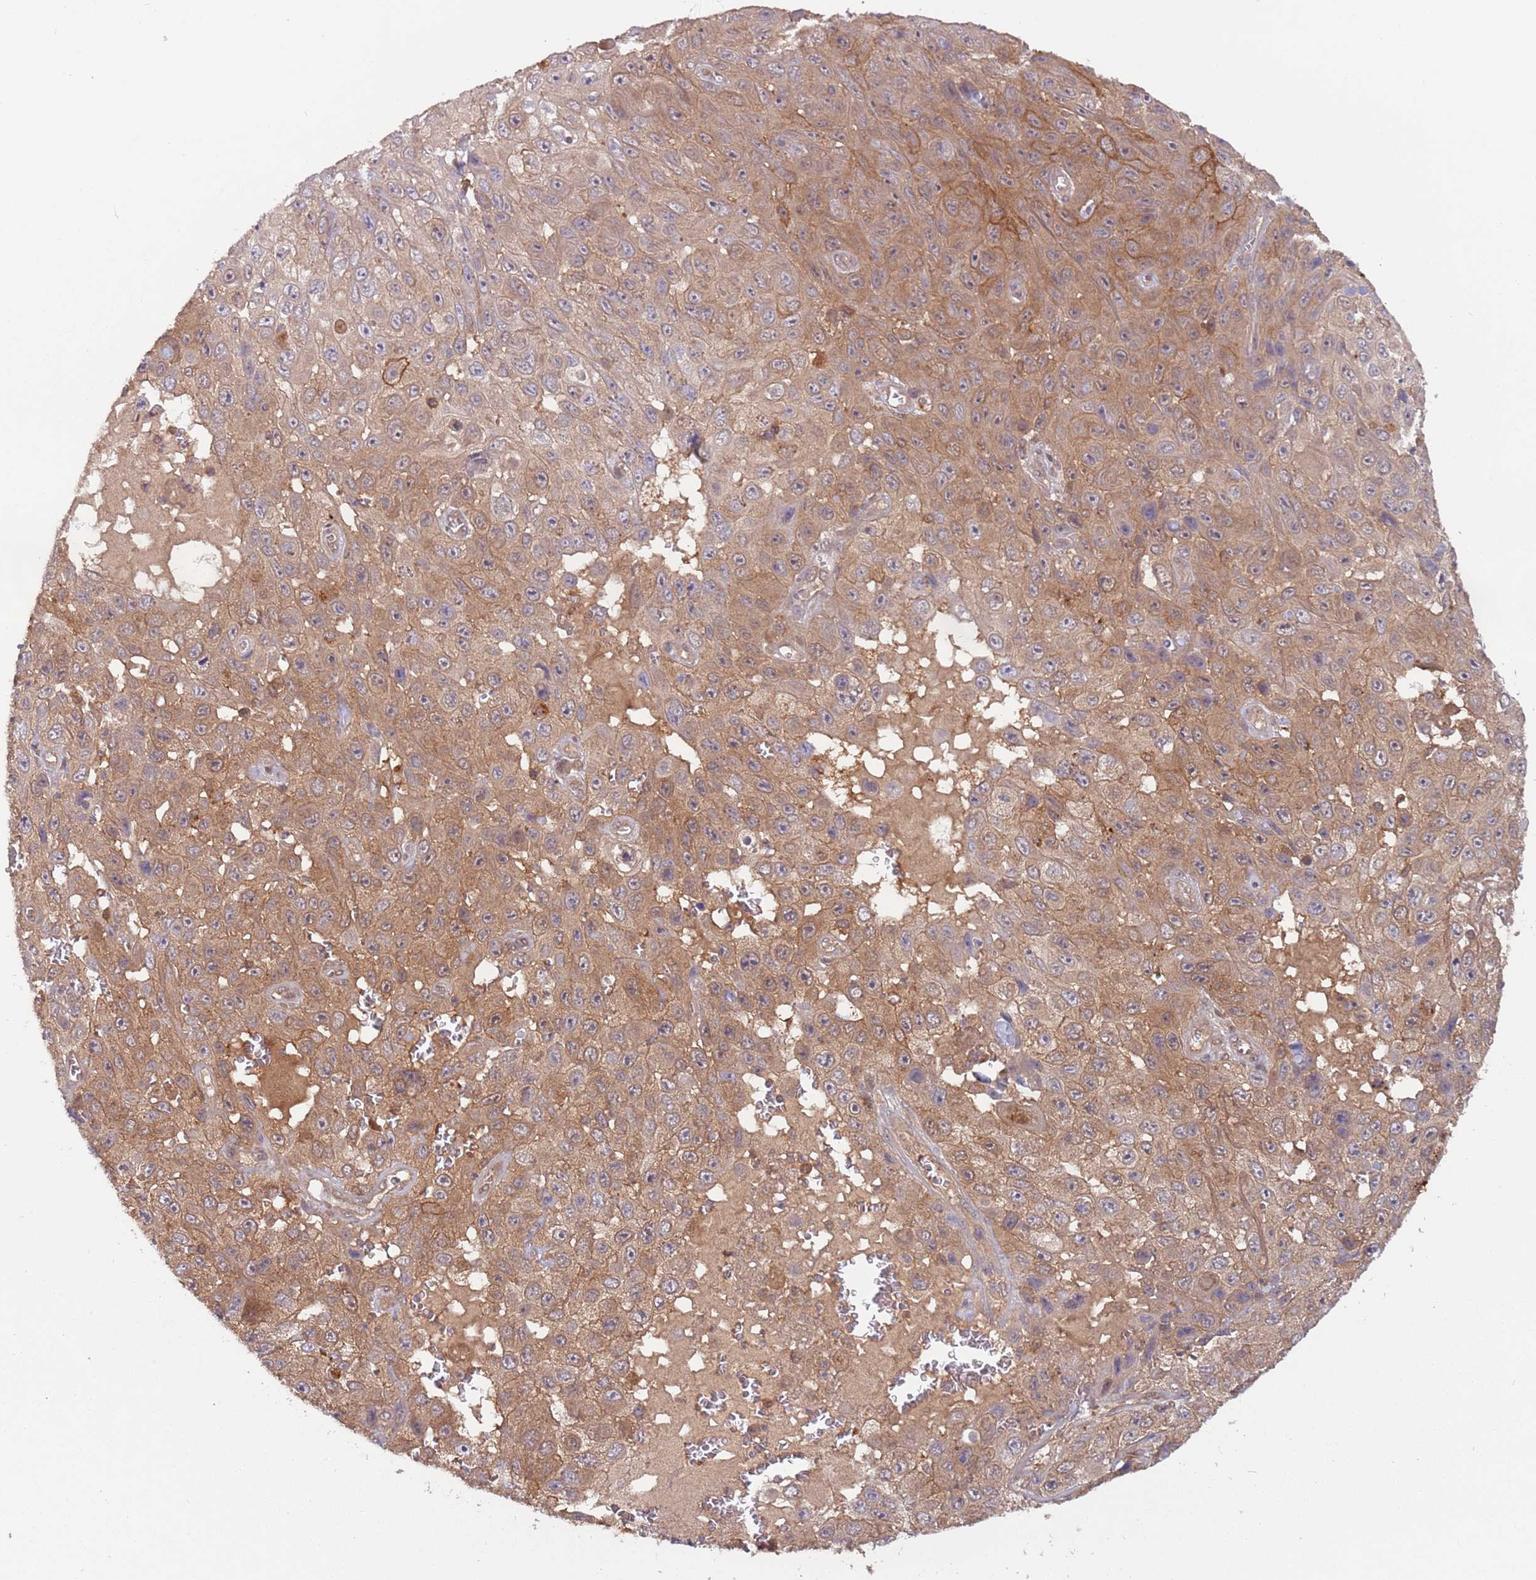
{"staining": {"intensity": "moderate", "quantity": ">75%", "location": "cytoplasmic/membranous"}, "tissue": "skin cancer", "cell_type": "Tumor cells", "image_type": "cancer", "snomed": [{"axis": "morphology", "description": "Squamous cell carcinoma, NOS"}, {"axis": "topography", "description": "Skin"}], "caption": "Immunohistochemistry (IHC) (DAB) staining of human skin cancer reveals moderate cytoplasmic/membranous protein positivity in about >75% of tumor cells.", "gene": "GSDMD", "patient": {"sex": "male", "age": 82}}